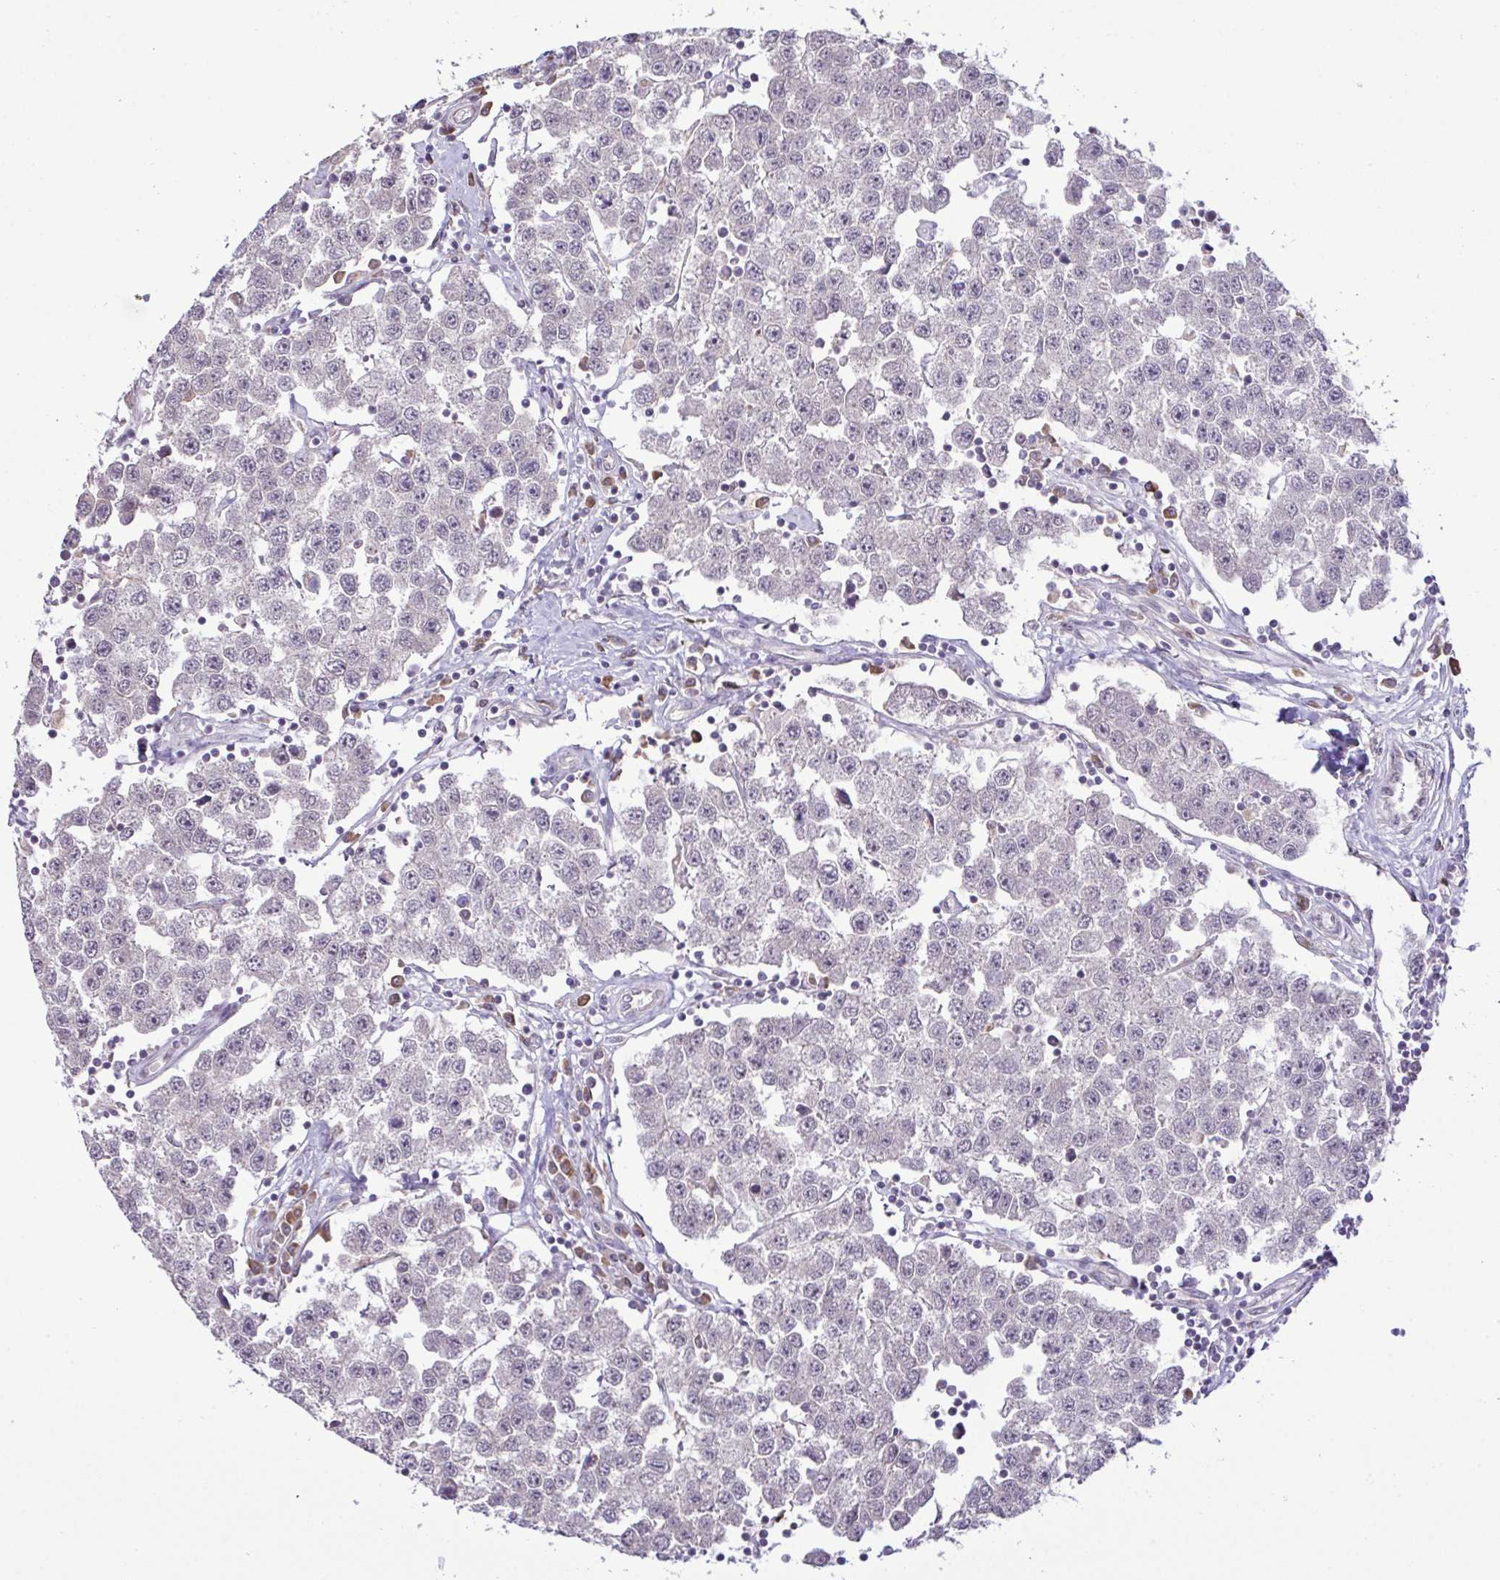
{"staining": {"intensity": "negative", "quantity": "none", "location": "none"}, "tissue": "testis cancer", "cell_type": "Tumor cells", "image_type": "cancer", "snomed": [{"axis": "morphology", "description": "Seminoma, NOS"}, {"axis": "topography", "description": "Testis"}], "caption": "Tumor cells show no significant staining in testis seminoma.", "gene": "CMPK1", "patient": {"sex": "male", "age": 34}}